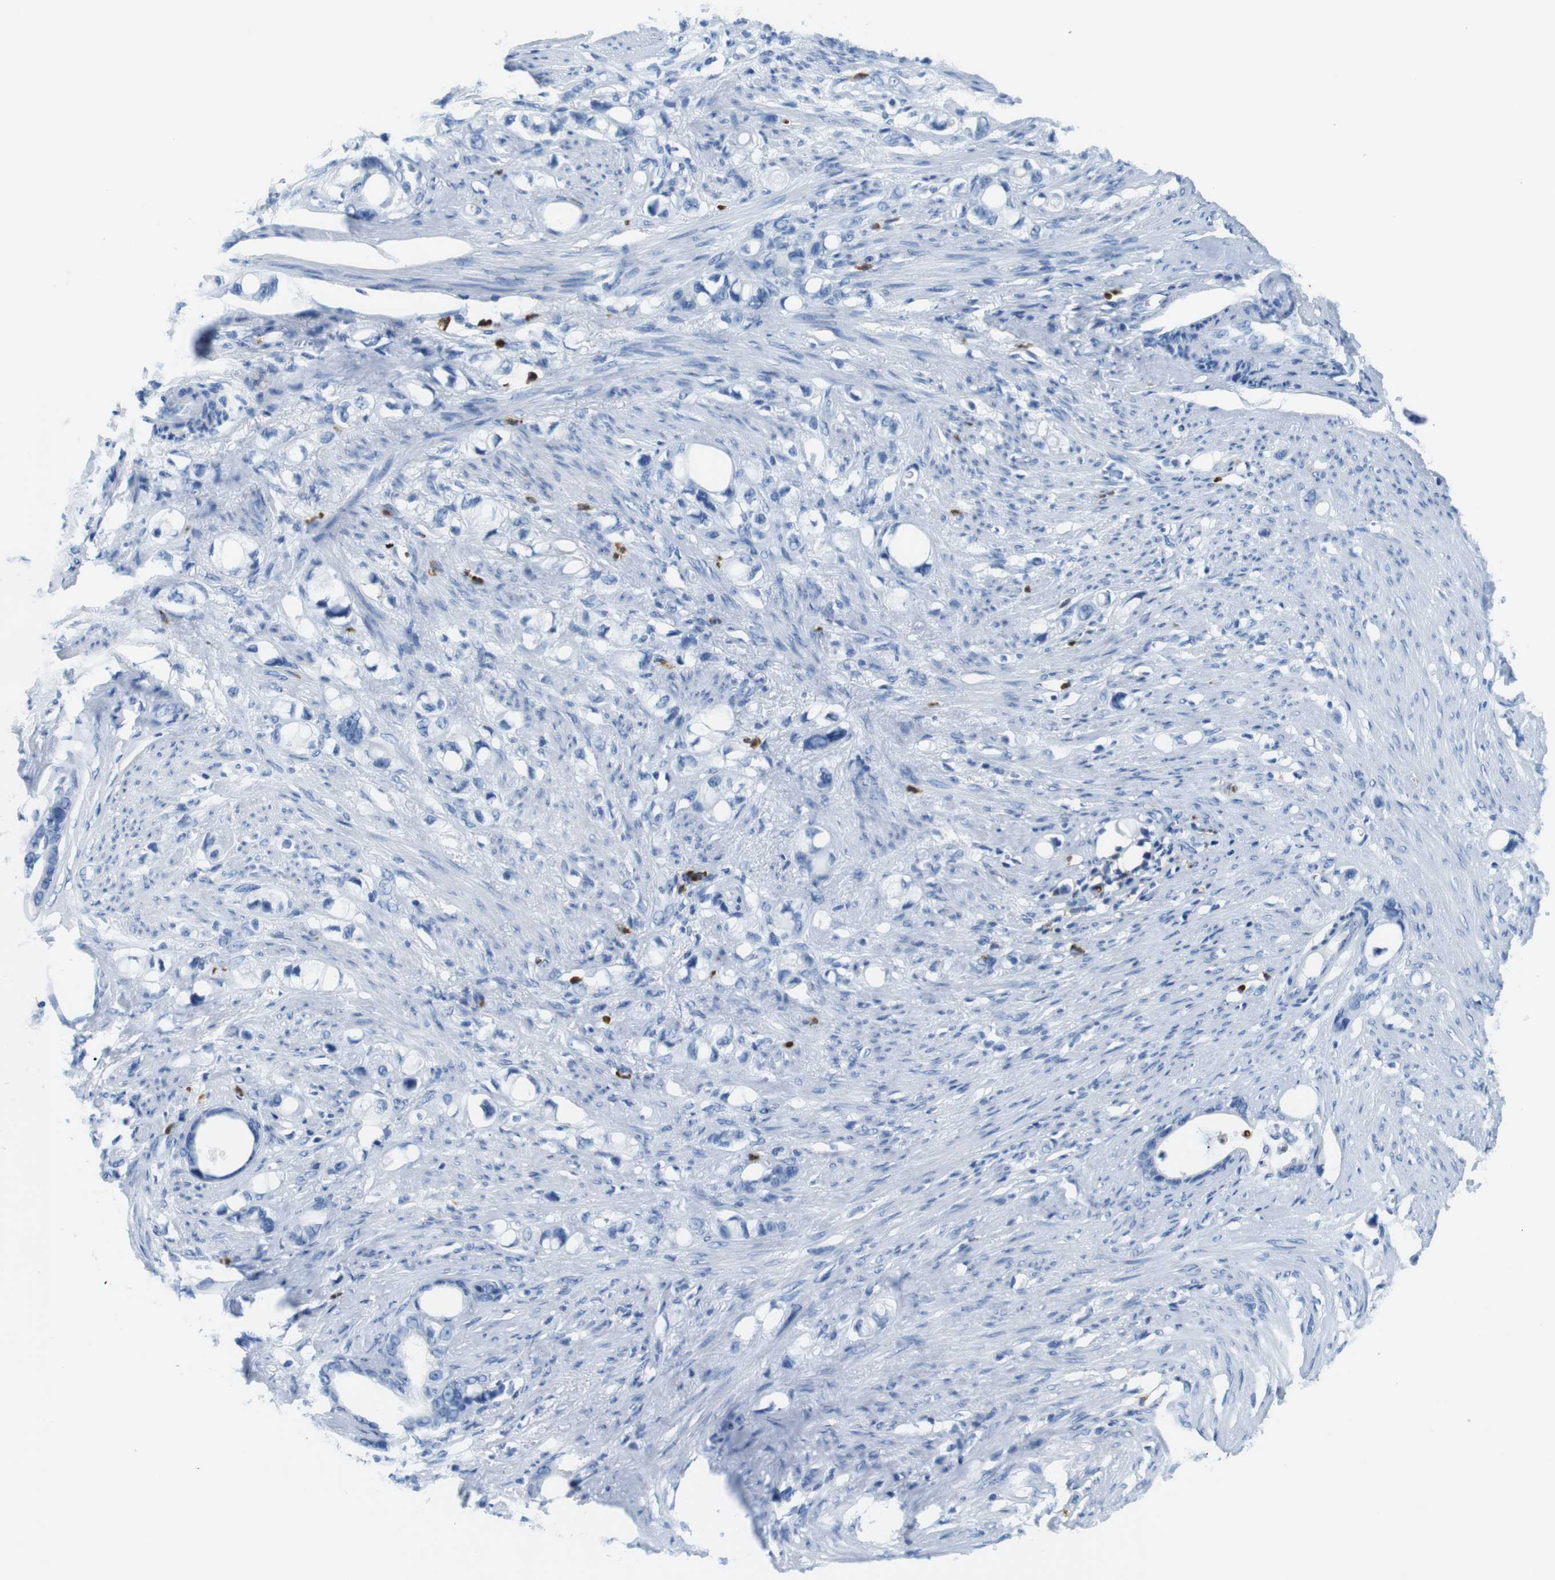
{"staining": {"intensity": "negative", "quantity": "none", "location": "none"}, "tissue": "stomach cancer", "cell_type": "Tumor cells", "image_type": "cancer", "snomed": [{"axis": "morphology", "description": "Adenocarcinoma, NOS"}, {"axis": "topography", "description": "Stomach"}], "caption": "A high-resolution image shows IHC staining of adenocarcinoma (stomach), which reveals no significant staining in tumor cells.", "gene": "MCEMP1", "patient": {"sex": "female", "age": 75}}